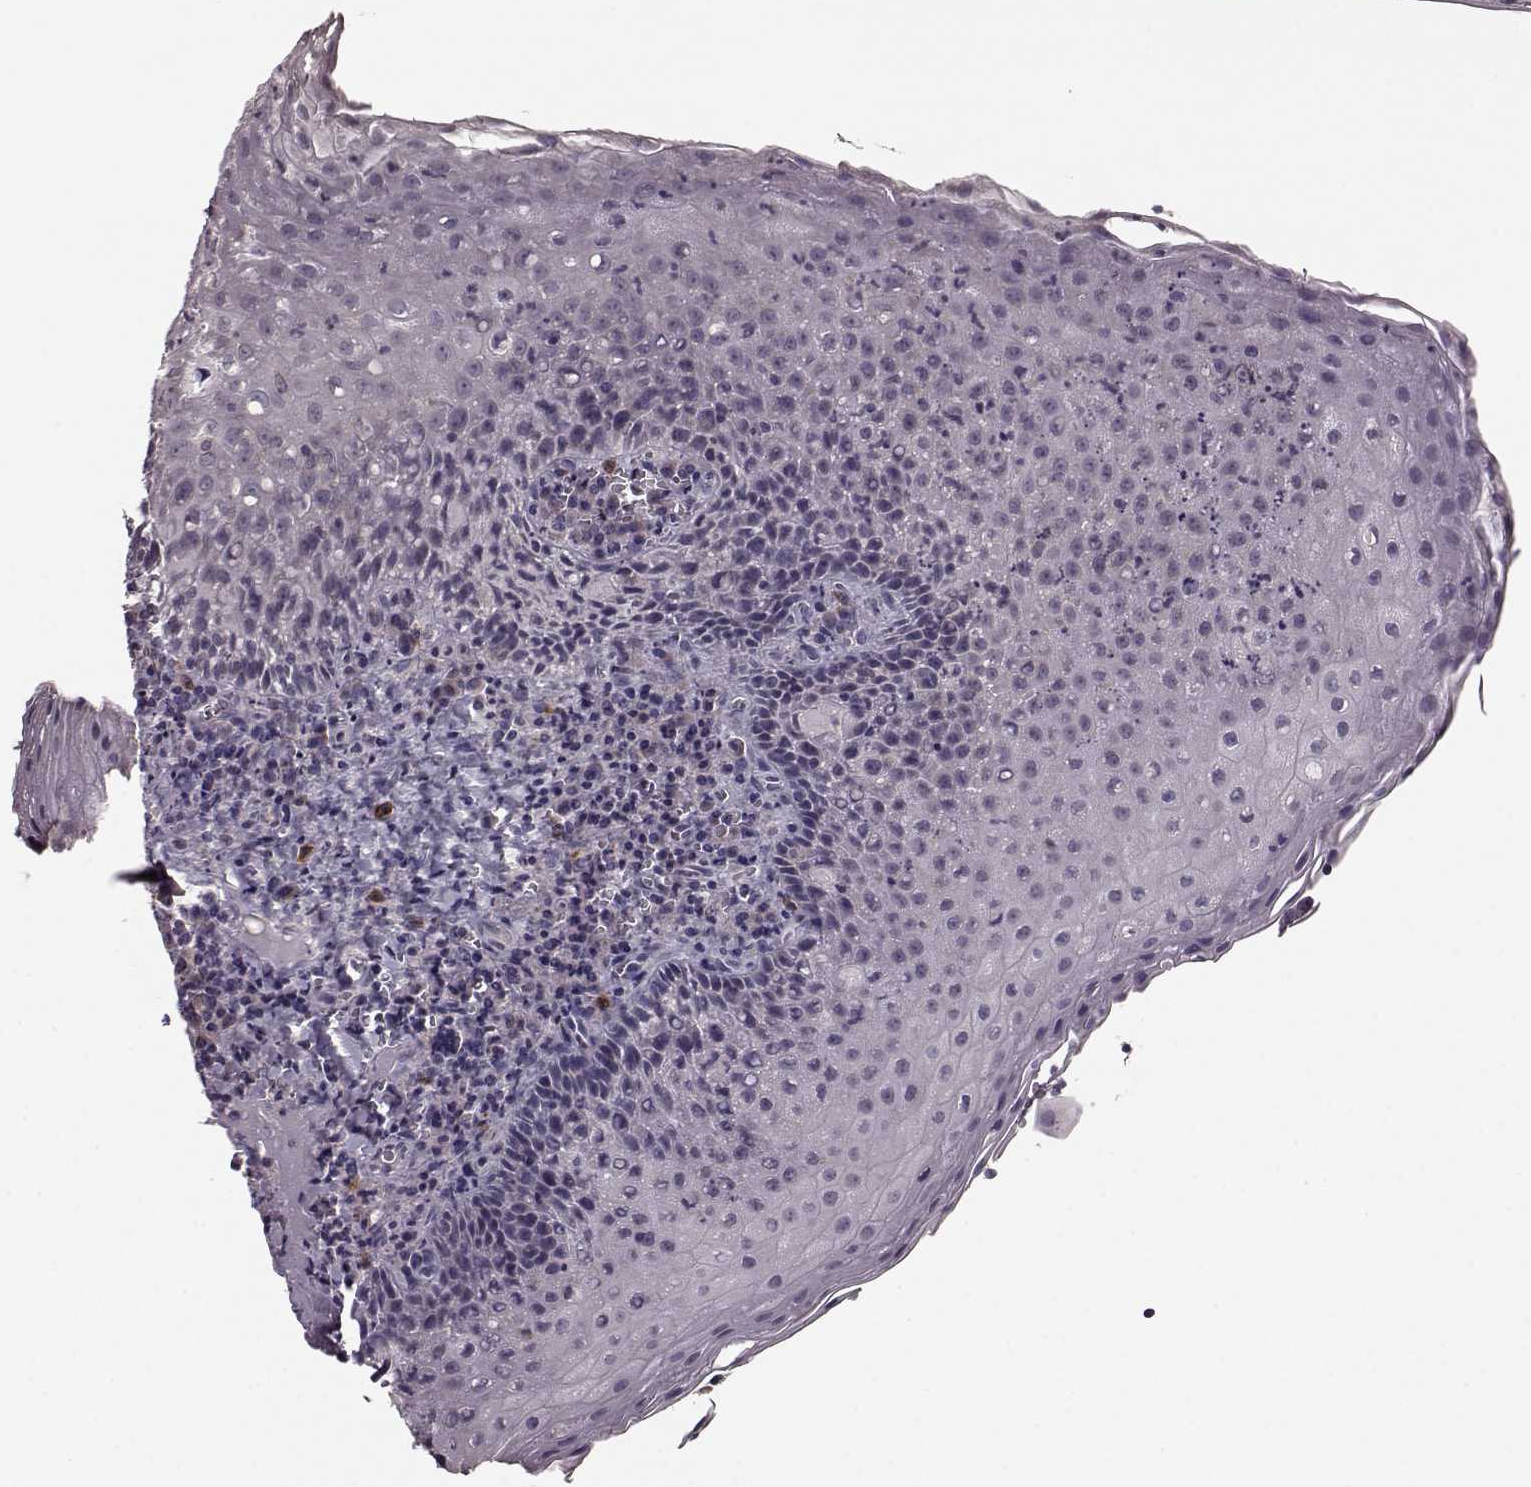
{"staining": {"intensity": "negative", "quantity": "none", "location": "none"}, "tissue": "tonsil", "cell_type": "Germinal center cells", "image_type": "normal", "snomed": [{"axis": "morphology", "description": "Normal tissue, NOS"}, {"axis": "morphology", "description": "Inflammation, NOS"}, {"axis": "topography", "description": "Tonsil"}], "caption": "Immunohistochemistry (IHC) photomicrograph of unremarkable tonsil stained for a protein (brown), which reveals no positivity in germinal center cells.", "gene": "SLC52A3", "patient": {"sex": "female", "age": 31}}